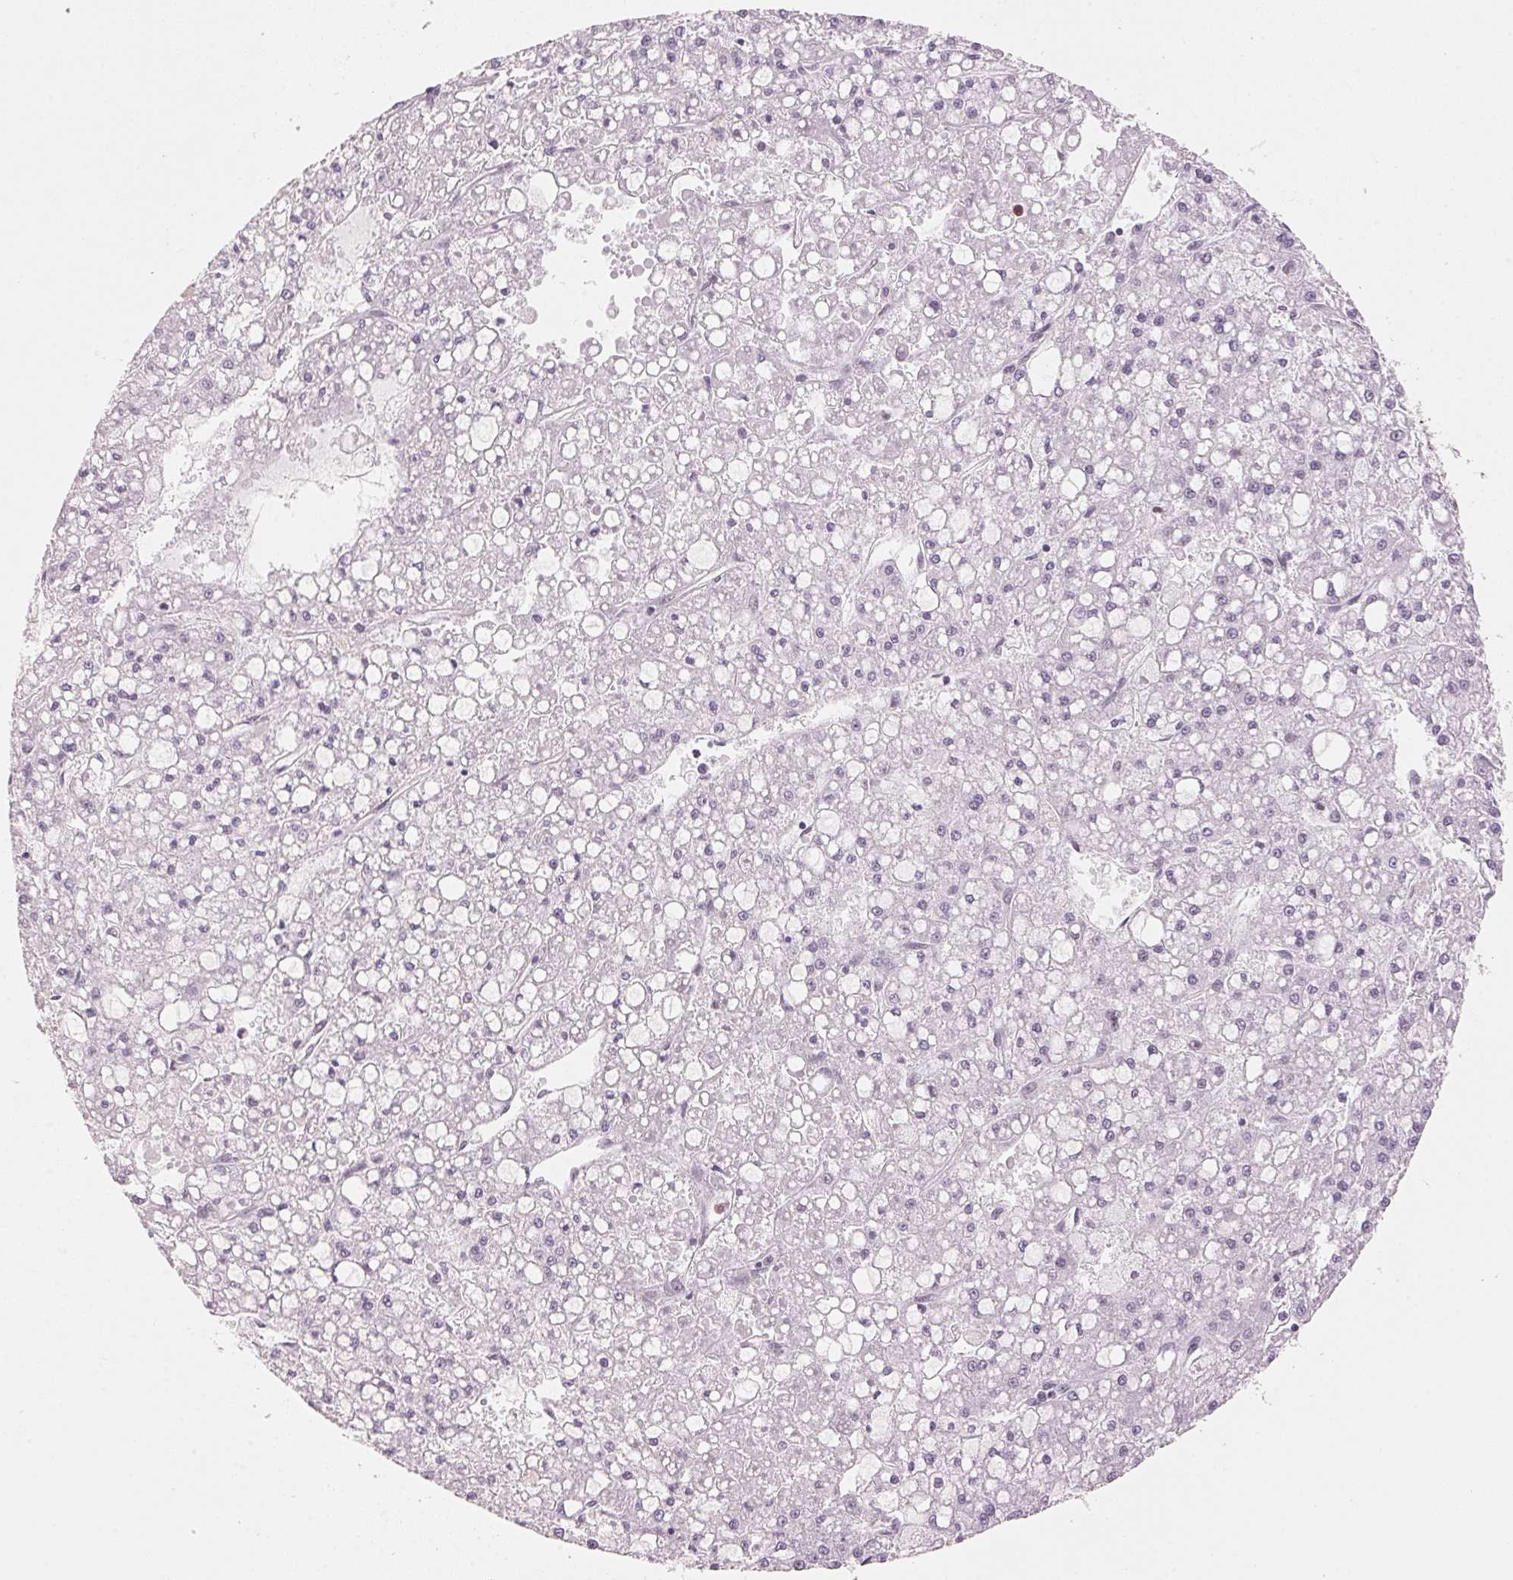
{"staining": {"intensity": "negative", "quantity": "none", "location": "none"}, "tissue": "liver cancer", "cell_type": "Tumor cells", "image_type": "cancer", "snomed": [{"axis": "morphology", "description": "Carcinoma, Hepatocellular, NOS"}, {"axis": "topography", "description": "Liver"}], "caption": "Protein analysis of liver cancer (hepatocellular carcinoma) reveals no significant expression in tumor cells. Nuclei are stained in blue.", "gene": "HNRNPDL", "patient": {"sex": "male", "age": 67}}